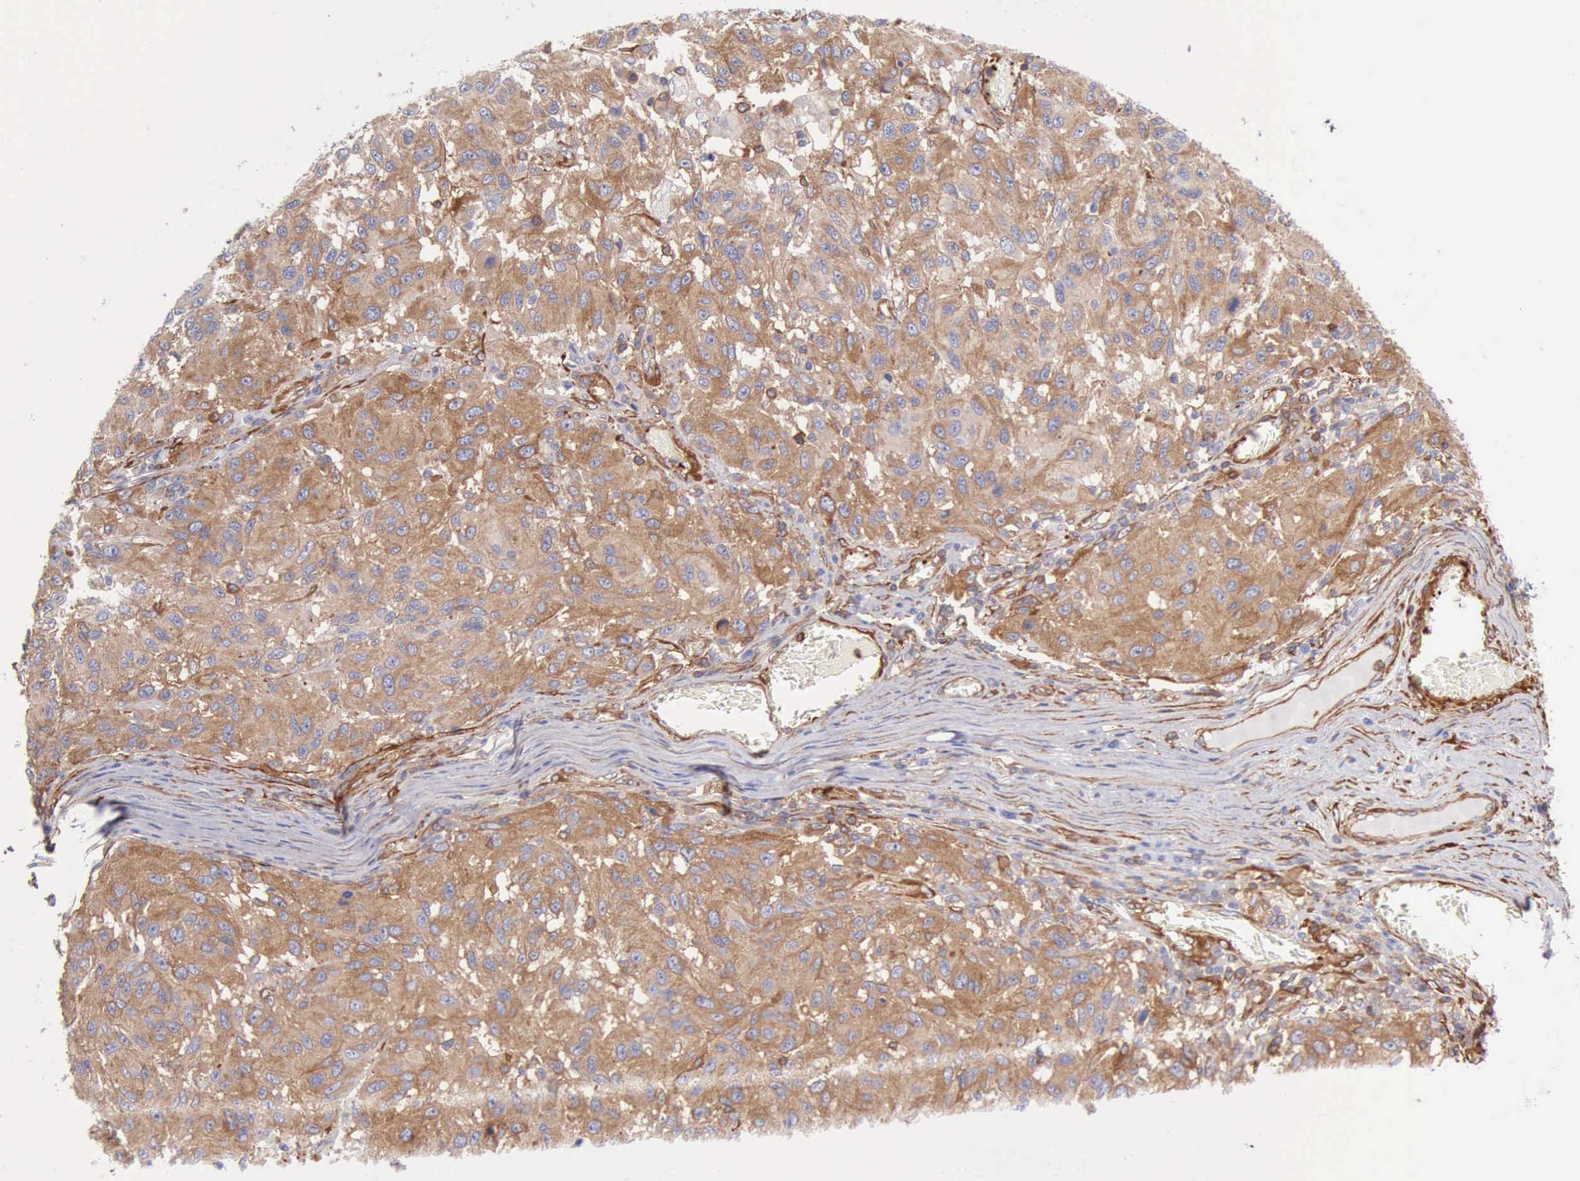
{"staining": {"intensity": "moderate", "quantity": ">75%", "location": "cytoplasmic/membranous"}, "tissue": "melanoma", "cell_type": "Tumor cells", "image_type": "cancer", "snomed": [{"axis": "morphology", "description": "Malignant melanoma, NOS"}, {"axis": "topography", "description": "Skin"}], "caption": "Malignant melanoma was stained to show a protein in brown. There is medium levels of moderate cytoplasmic/membranous positivity in approximately >75% of tumor cells.", "gene": "FLNA", "patient": {"sex": "female", "age": 77}}